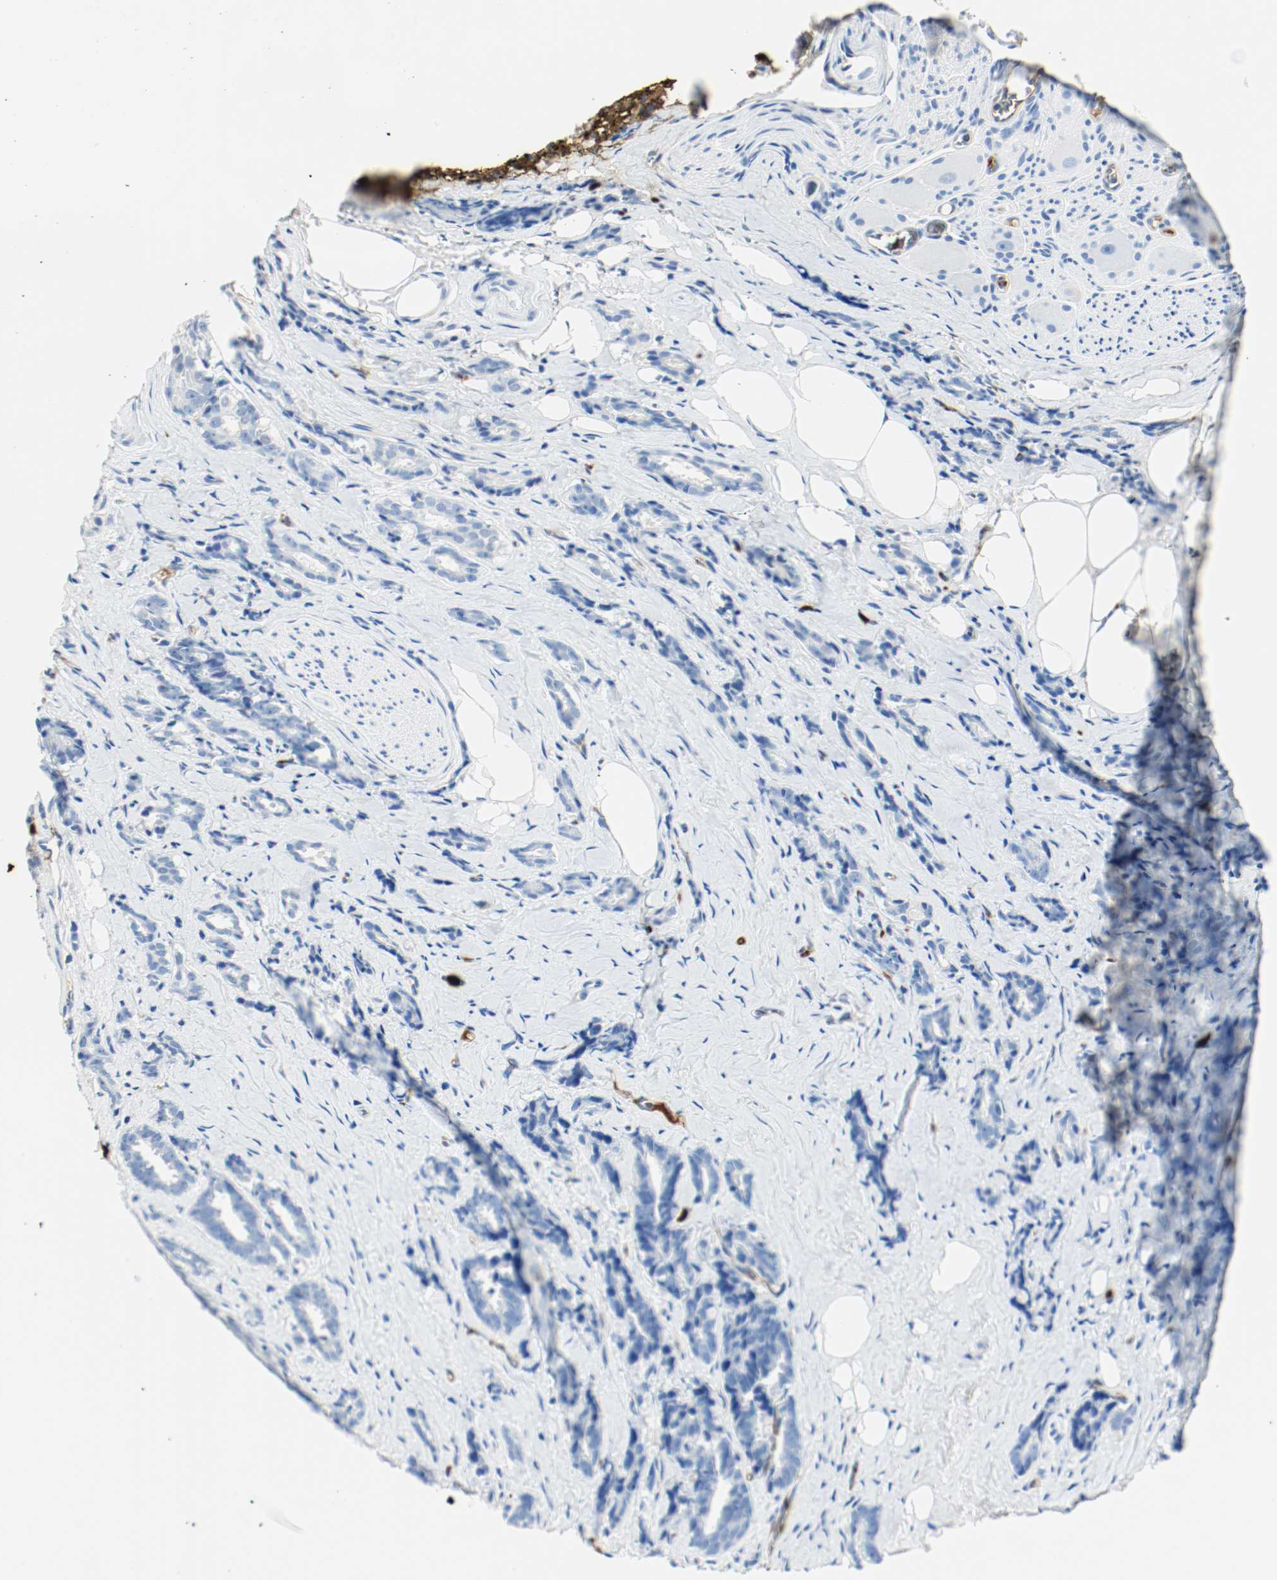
{"staining": {"intensity": "negative", "quantity": "none", "location": "none"}, "tissue": "prostate cancer", "cell_type": "Tumor cells", "image_type": "cancer", "snomed": [{"axis": "morphology", "description": "Adenocarcinoma, High grade"}, {"axis": "topography", "description": "Prostate"}], "caption": "There is no significant expression in tumor cells of prostate adenocarcinoma (high-grade).", "gene": "S100A9", "patient": {"sex": "male", "age": 67}}